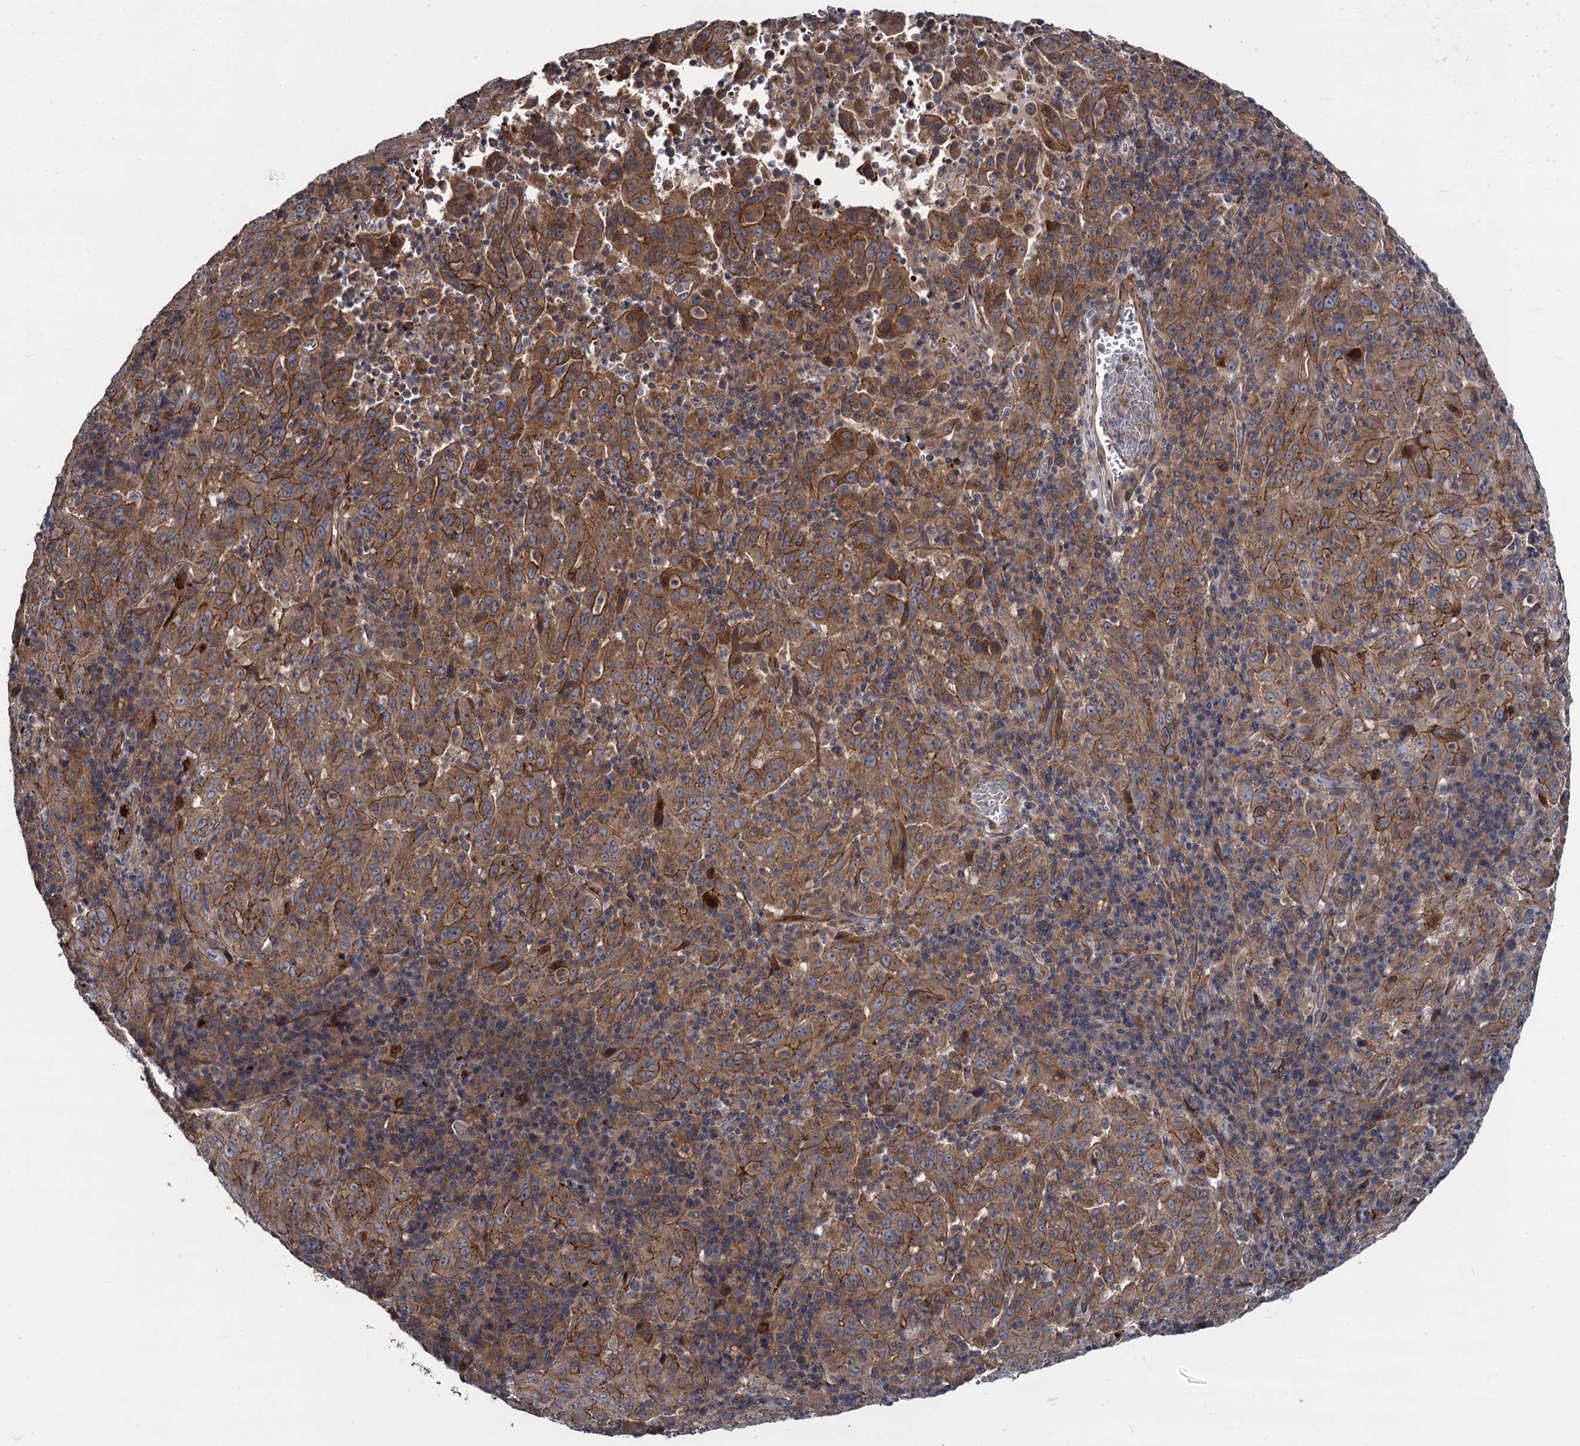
{"staining": {"intensity": "moderate", "quantity": ">75%", "location": "cytoplasmic/membranous"}, "tissue": "pancreatic cancer", "cell_type": "Tumor cells", "image_type": "cancer", "snomed": [{"axis": "morphology", "description": "Adenocarcinoma, NOS"}, {"axis": "topography", "description": "Pancreas"}], "caption": "A brown stain highlights moderate cytoplasmic/membranous staining of a protein in human pancreatic cancer (adenocarcinoma) tumor cells. Immunohistochemistry stains the protein of interest in brown and the nuclei are stained blue.", "gene": "KXD1", "patient": {"sex": "male", "age": 63}}